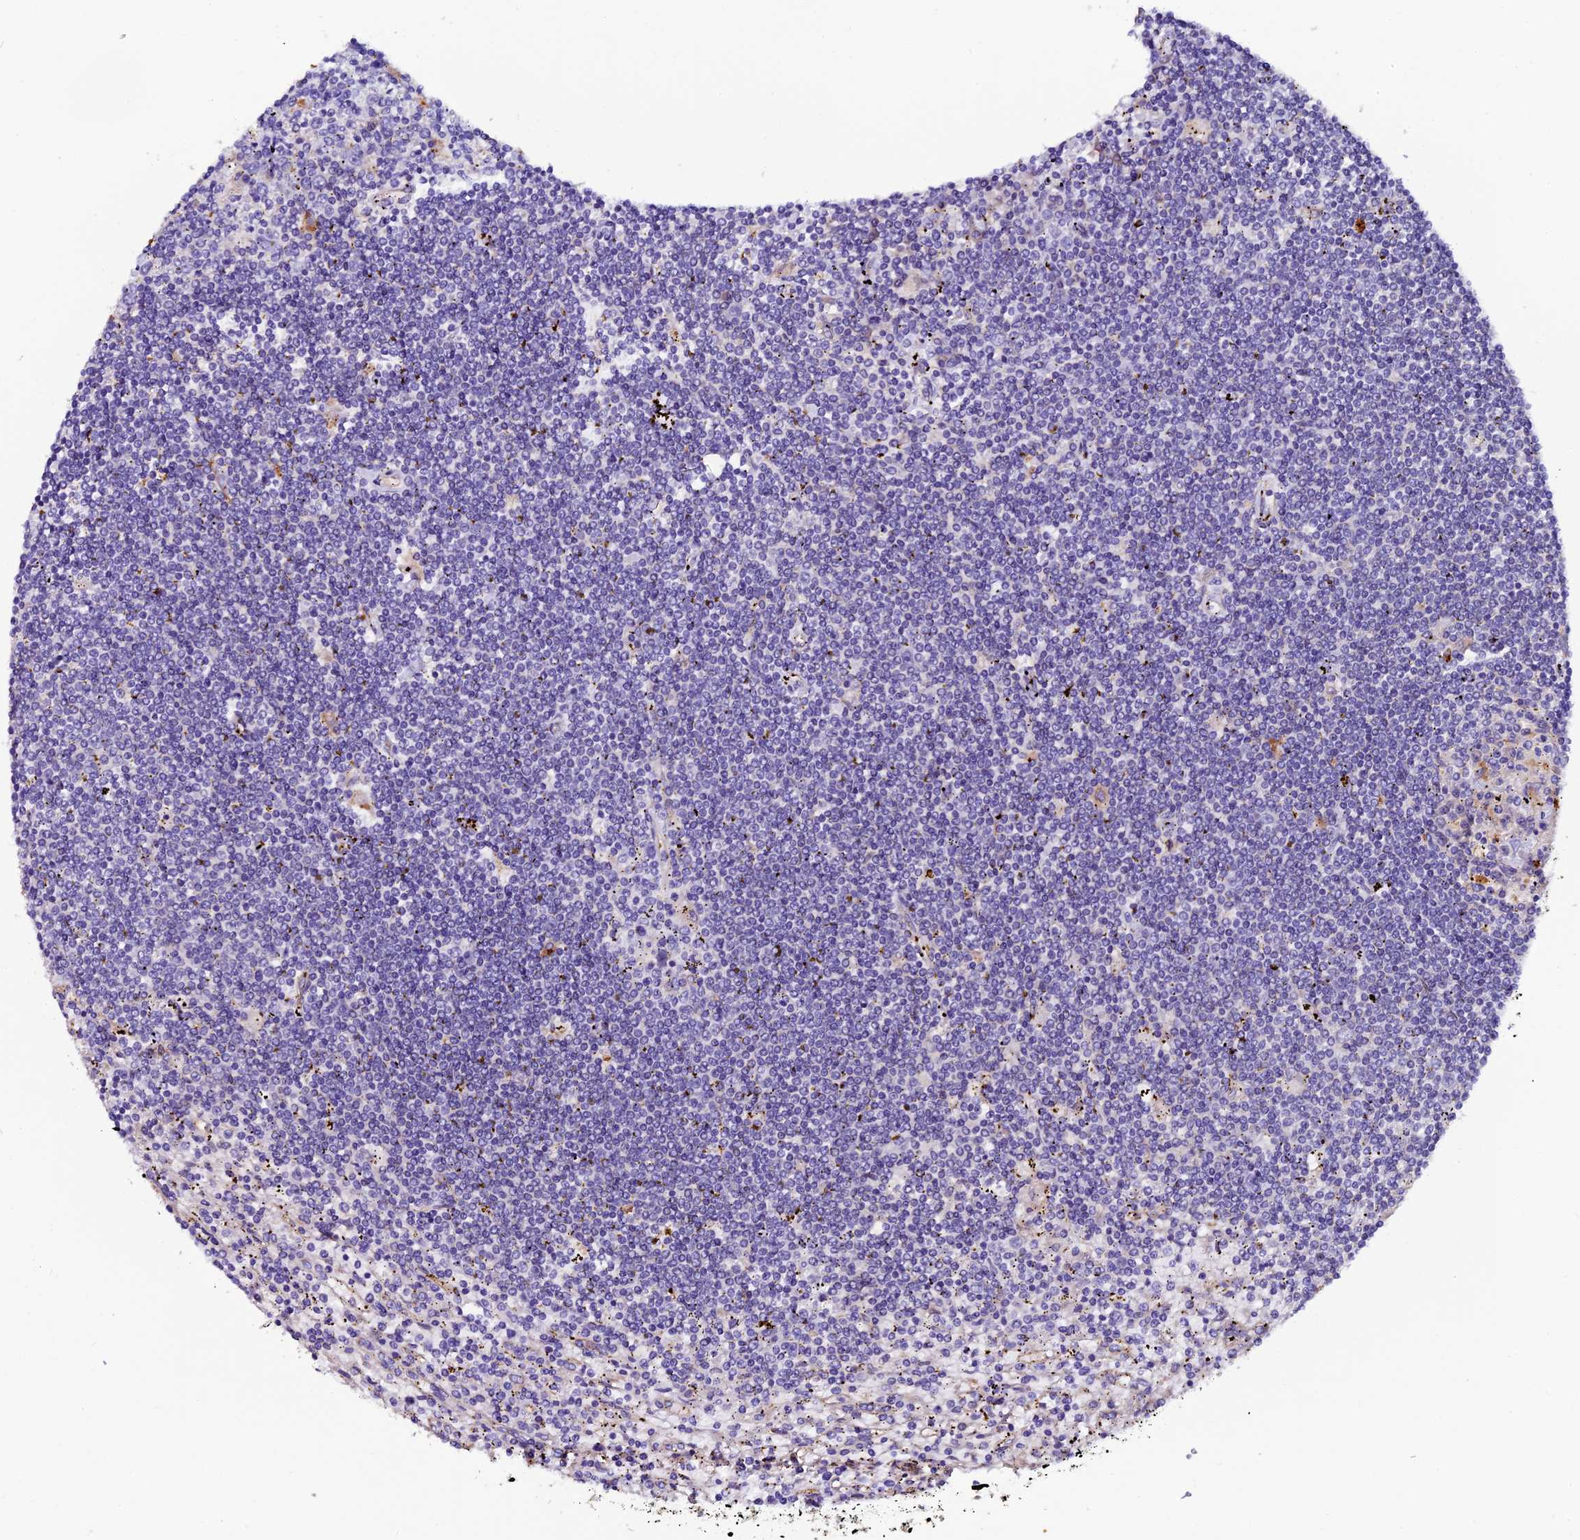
{"staining": {"intensity": "negative", "quantity": "none", "location": "none"}, "tissue": "lymphoma", "cell_type": "Tumor cells", "image_type": "cancer", "snomed": [{"axis": "morphology", "description": "Malignant lymphoma, non-Hodgkin's type, Low grade"}, {"axis": "topography", "description": "Spleen"}], "caption": "Protein analysis of low-grade malignant lymphoma, non-Hodgkin's type shows no significant staining in tumor cells.", "gene": "CLN5", "patient": {"sex": "male", "age": 76}}